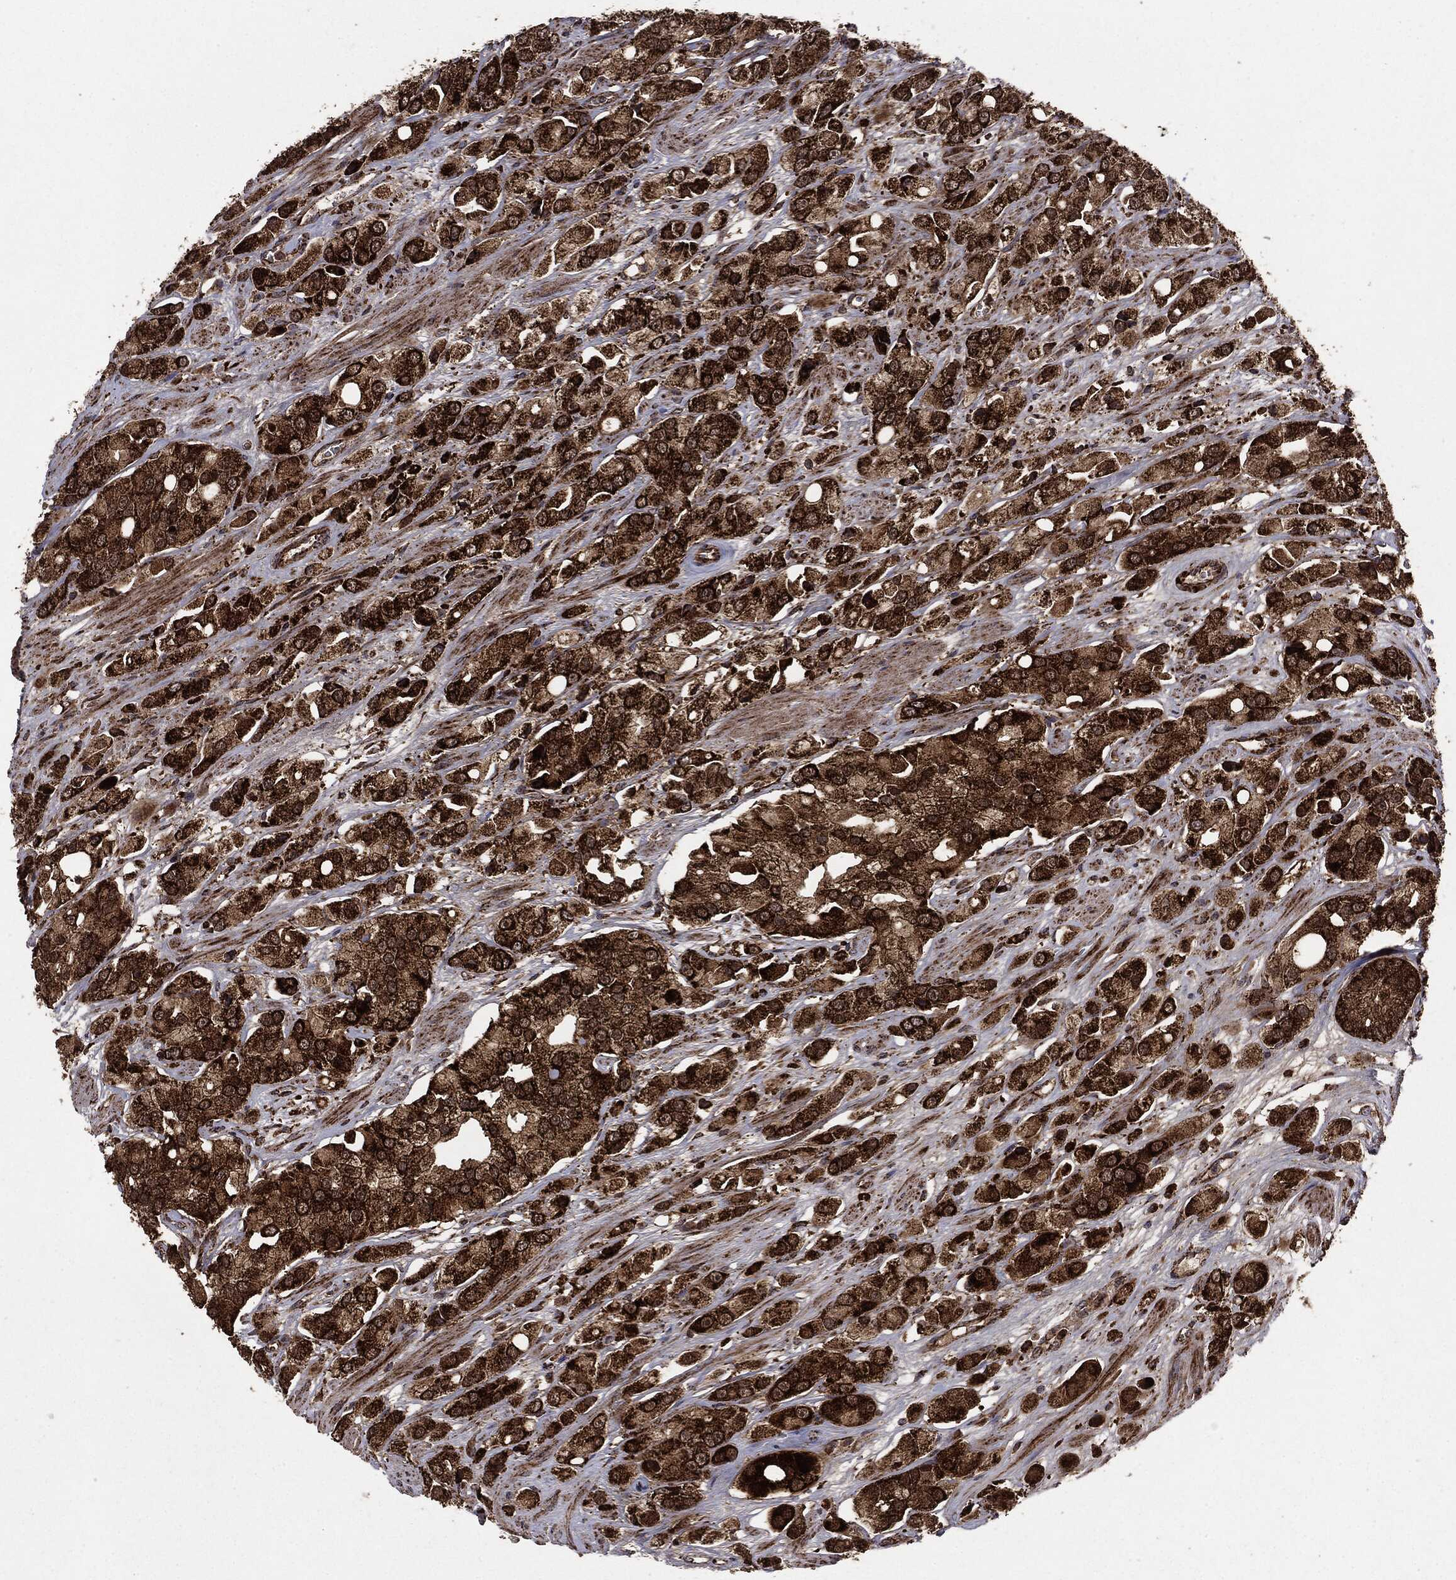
{"staining": {"intensity": "strong", "quantity": ">75%", "location": "cytoplasmic/membranous"}, "tissue": "prostate cancer", "cell_type": "Tumor cells", "image_type": "cancer", "snomed": [{"axis": "morphology", "description": "Adenocarcinoma, NOS"}, {"axis": "topography", "description": "Prostate and seminal vesicle, NOS"}, {"axis": "topography", "description": "Prostate"}], "caption": "Brown immunohistochemical staining in prostate cancer reveals strong cytoplasmic/membranous staining in approximately >75% of tumor cells.", "gene": "MAP2K1", "patient": {"sex": "male", "age": 64}}